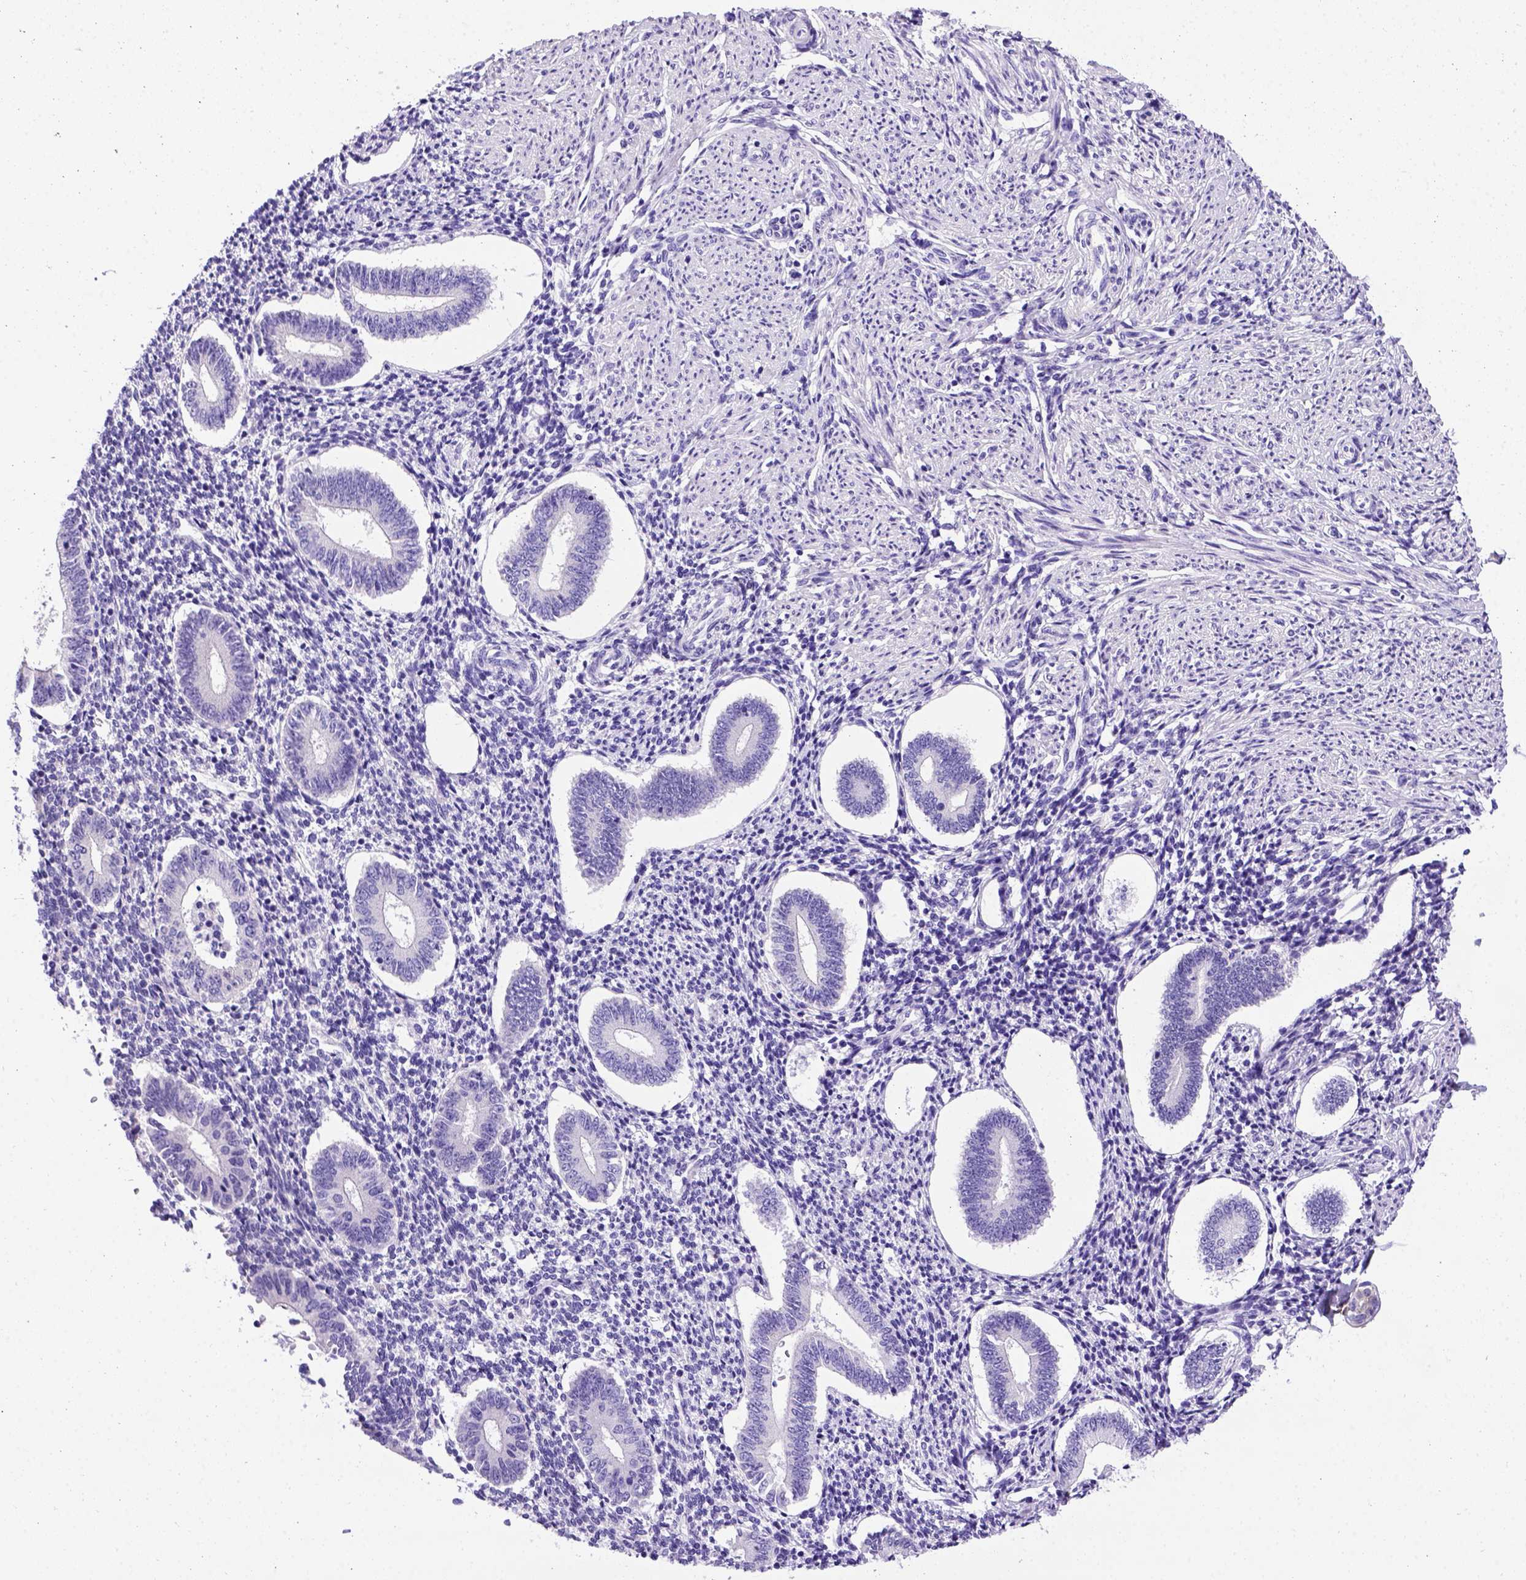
{"staining": {"intensity": "negative", "quantity": "none", "location": "none"}, "tissue": "endometrium", "cell_type": "Cells in endometrial stroma", "image_type": "normal", "snomed": [{"axis": "morphology", "description": "Normal tissue, NOS"}, {"axis": "topography", "description": "Endometrium"}], "caption": "An immunohistochemistry (IHC) photomicrograph of normal endometrium is shown. There is no staining in cells in endometrial stroma of endometrium.", "gene": "PTGES", "patient": {"sex": "female", "age": 40}}